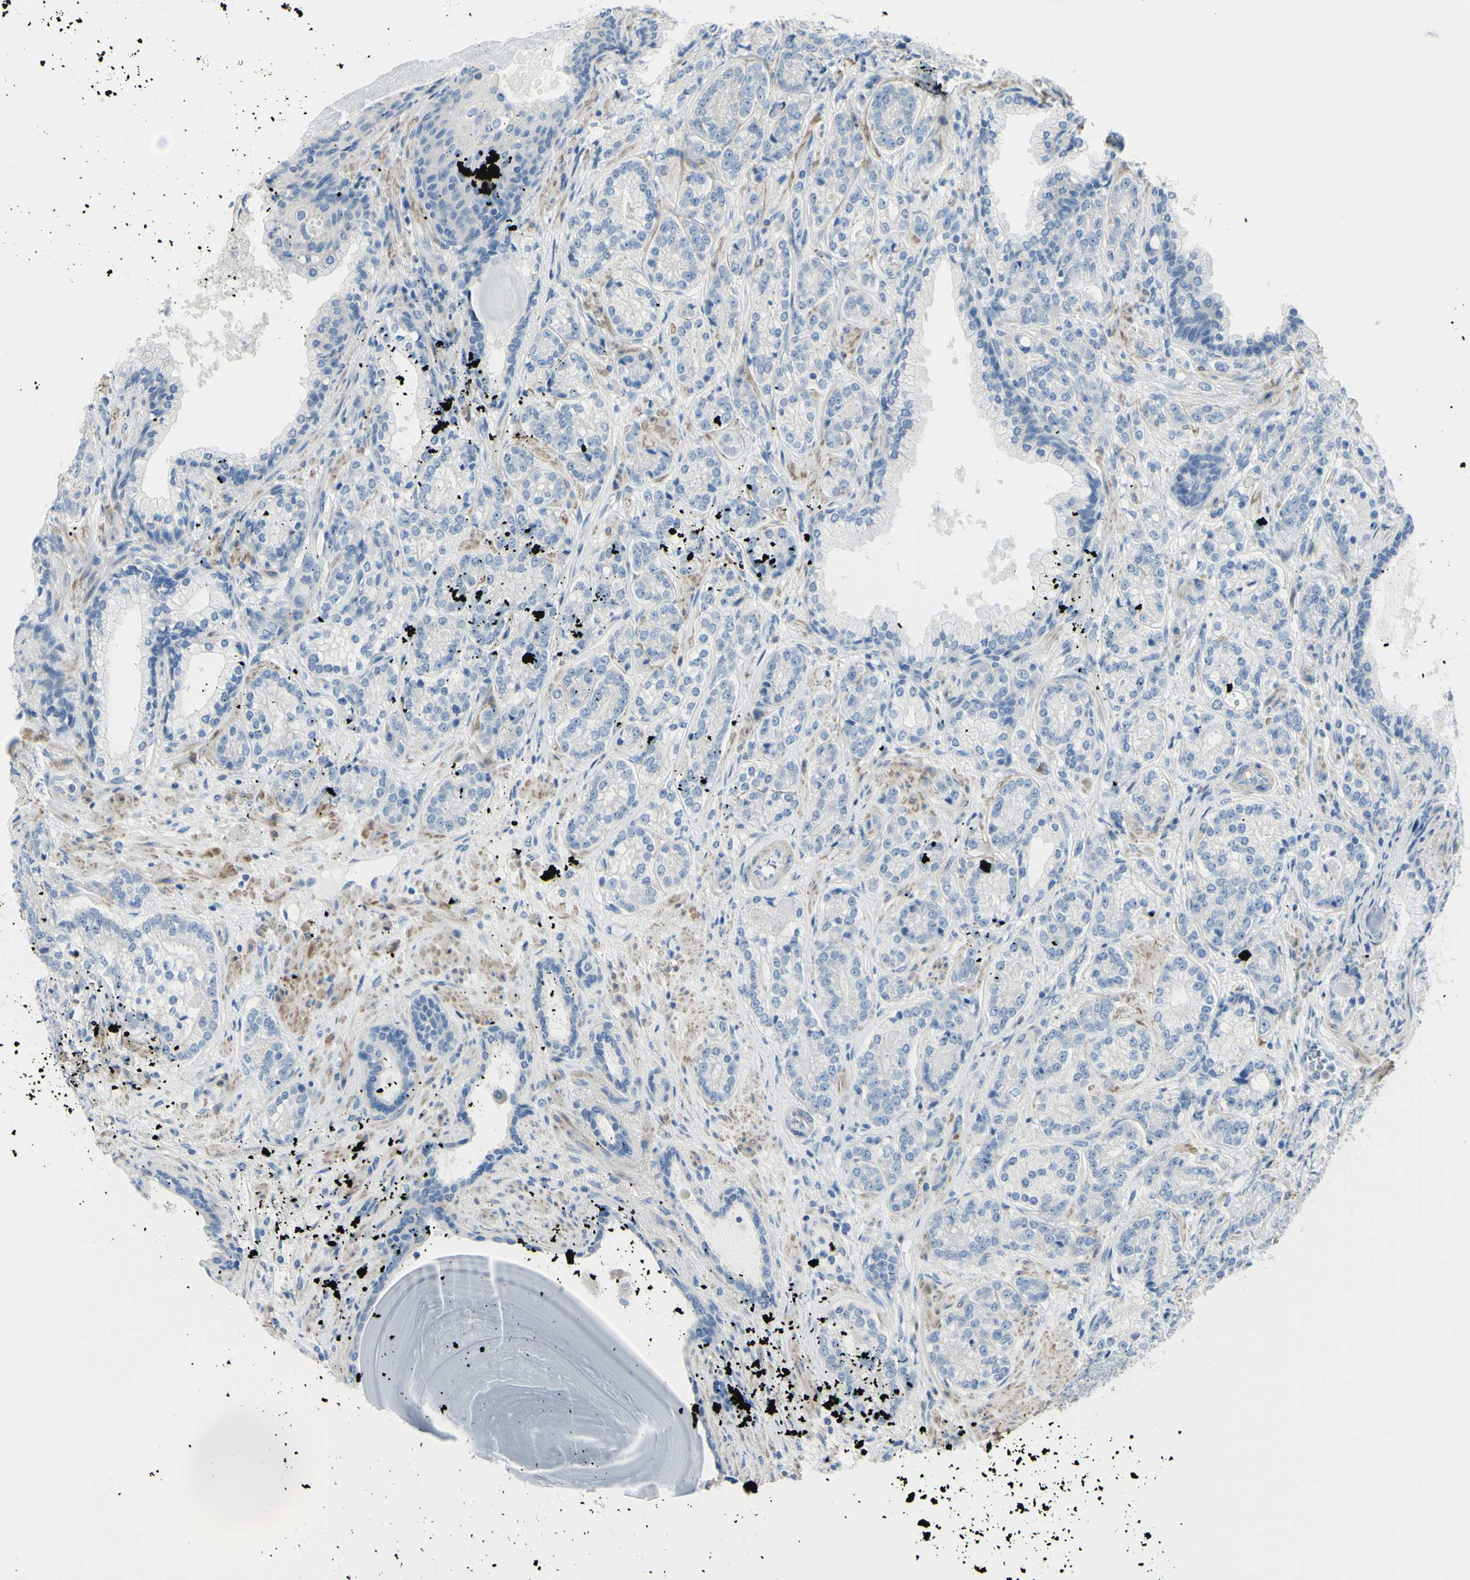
{"staining": {"intensity": "negative", "quantity": "none", "location": "none"}, "tissue": "prostate cancer", "cell_type": "Tumor cells", "image_type": "cancer", "snomed": [{"axis": "morphology", "description": "Adenocarcinoma, High grade"}, {"axis": "topography", "description": "Prostate"}], "caption": "DAB (3,3'-diaminobenzidine) immunohistochemical staining of prostate adenocarcinoma (high-grade) exhibits no significant positivity in tumor cells.", "gene": "NCBP2L", "patient": {"sex": "male", "age": 61}}